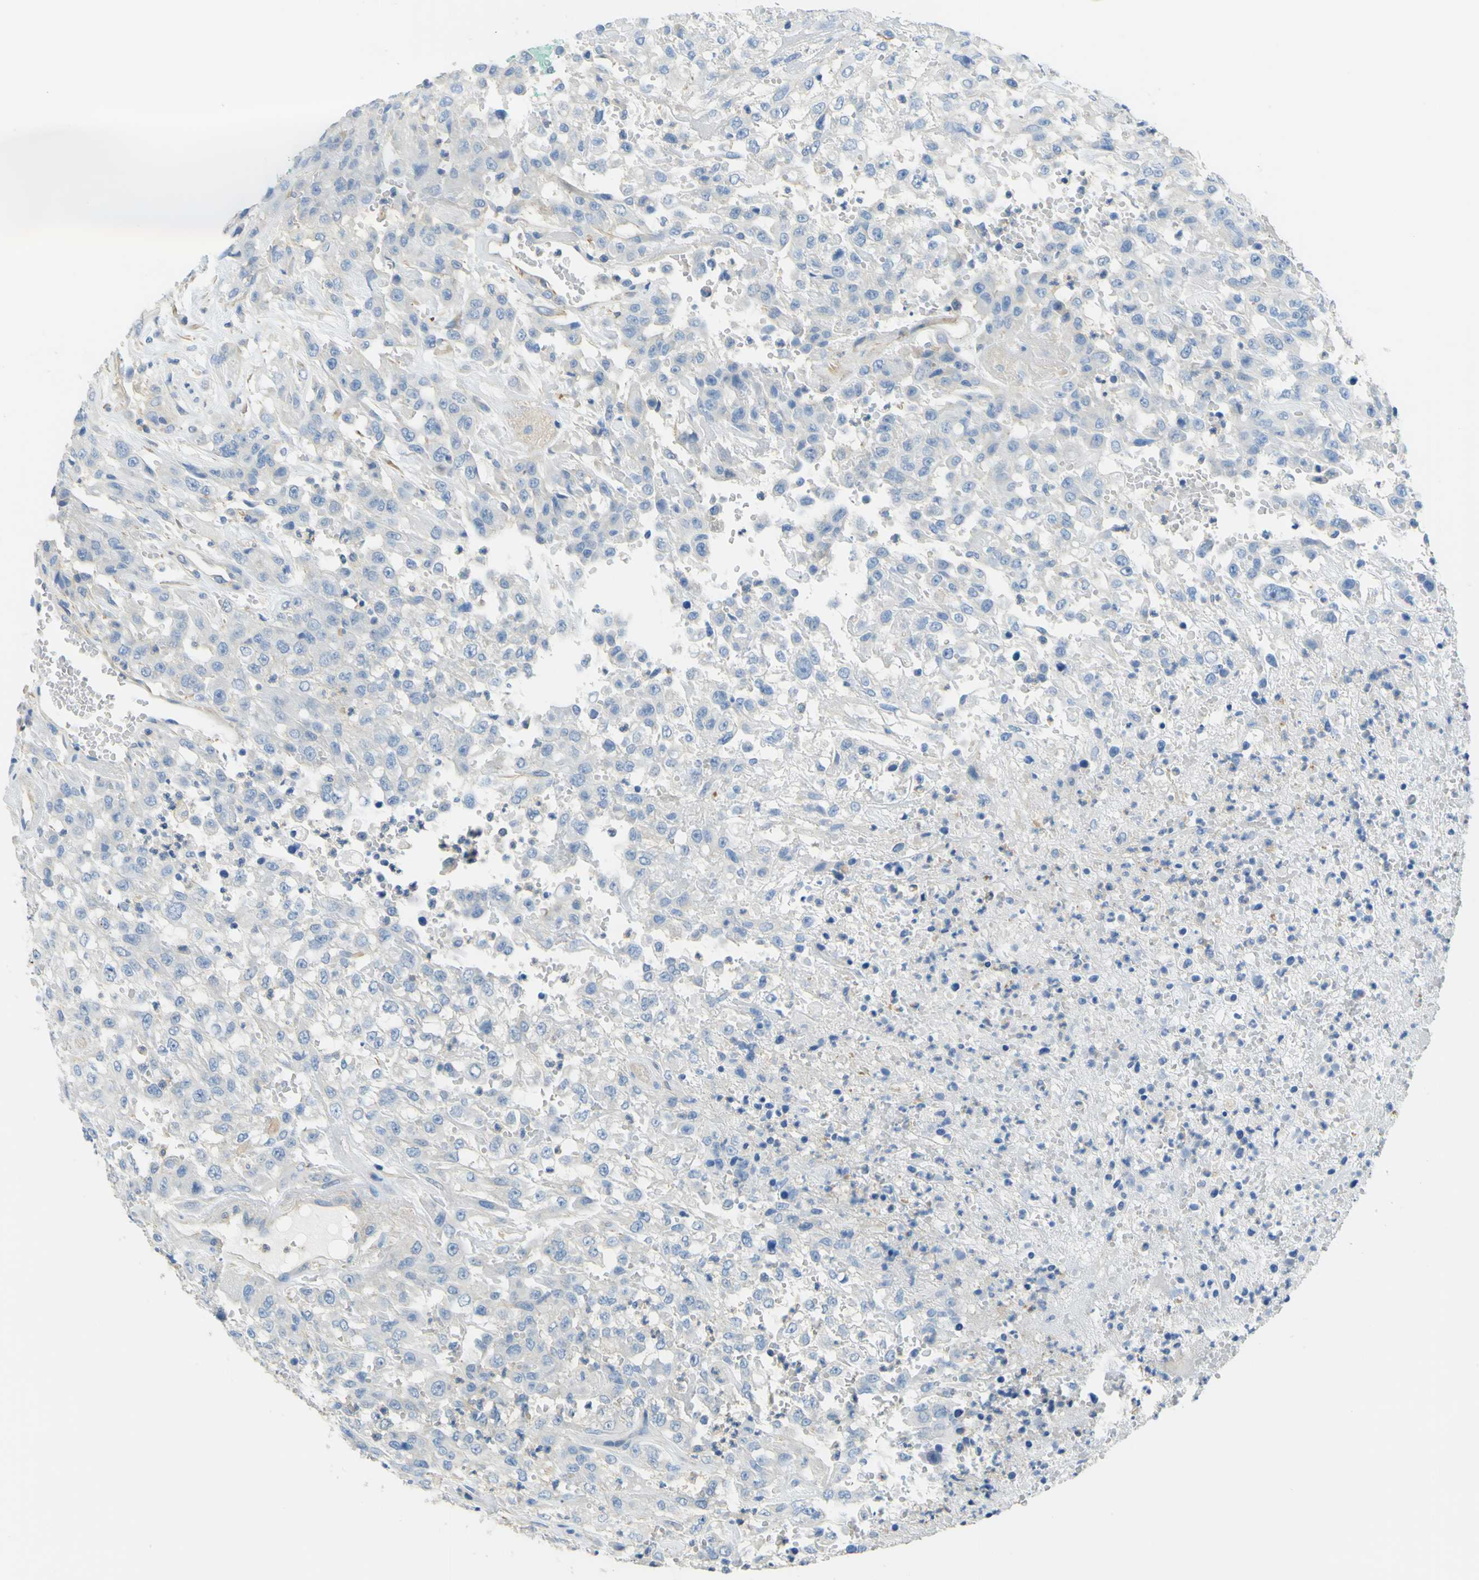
{"staining": {"intensity": "negative", "quantity": "none", "location": "none"}, "tissue": "urothelial cancer", "cell_type": "Tumor cells", "image_type": "cancer", "snomed": [{"axis": "morphology", "description": "Urothelial carcinoma, High grade"}, {"axis": "topography", "description": "Urinary bladder"}], "caption": "High power microscopy photomicrograph of an immunohistochemistry image of urothelial cancer, revealing no significant staining in tumor cells. (DAB (3,3'-diaminobenzidine) immunohistochemistry (IHC) visualized using brightfield microscopy, high magnification).", "gene": "OGN", "patient": {"sex": "male", "age": 46}}